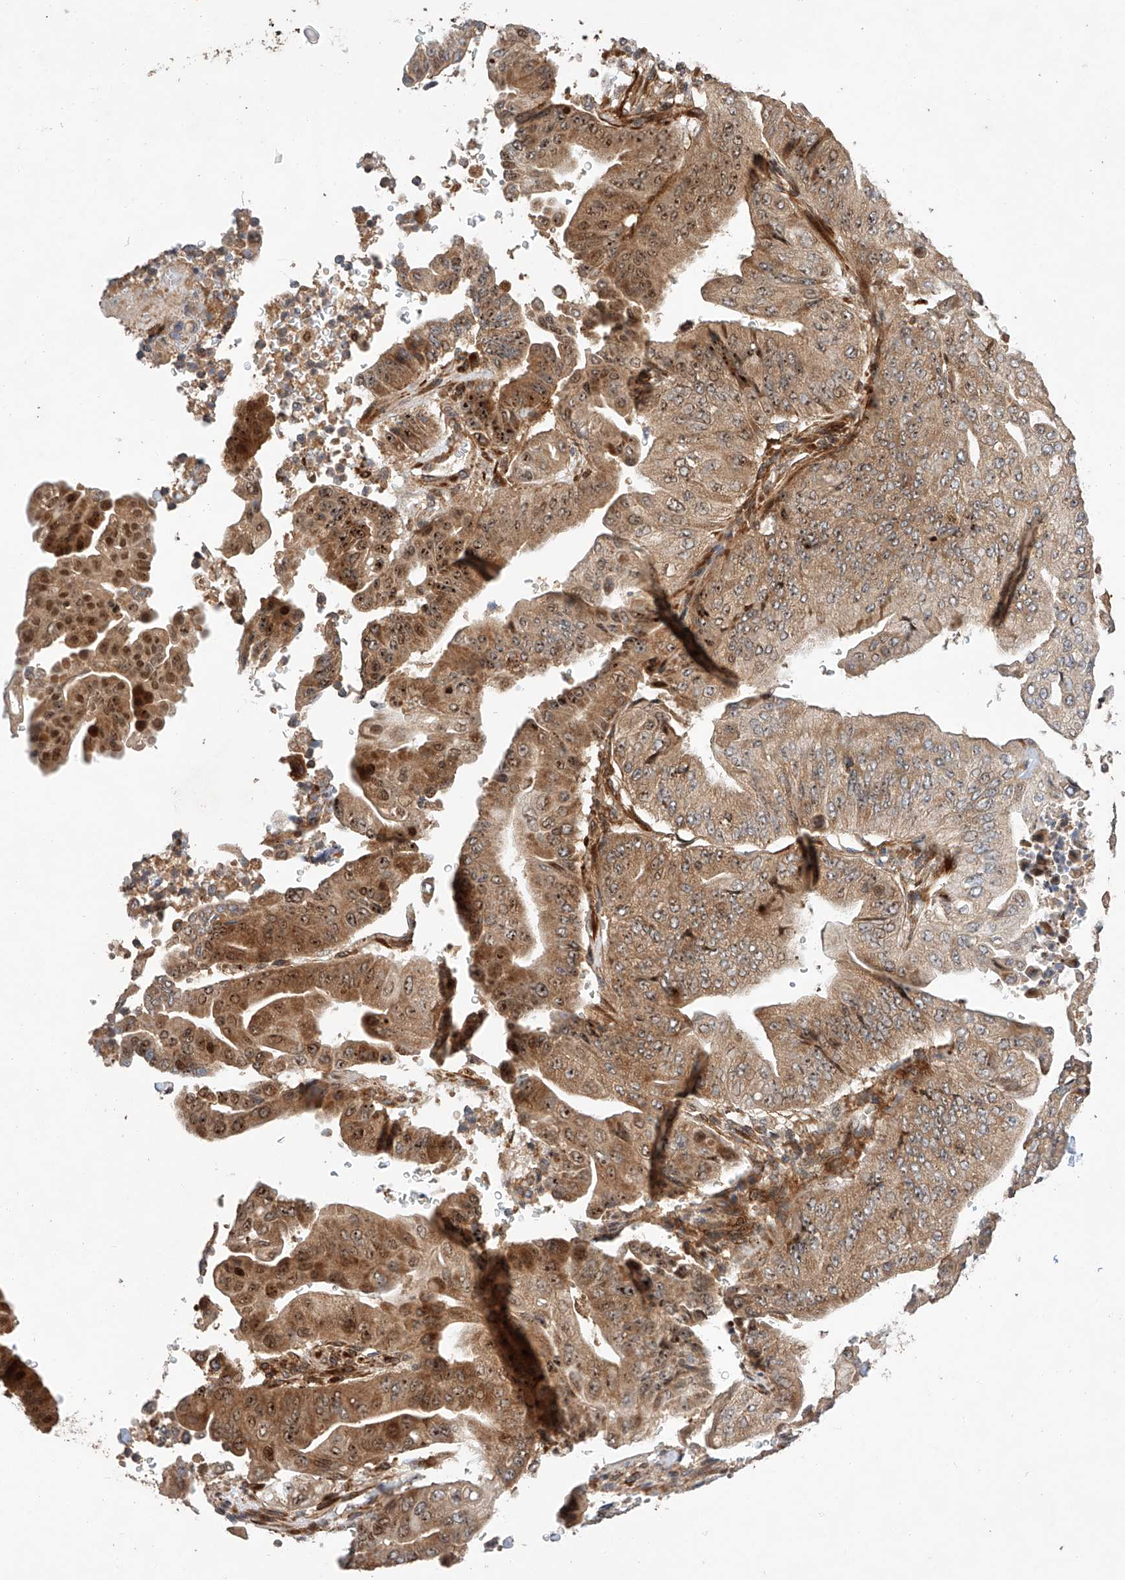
{"staining": {"intensity": "moderate", "quantity": ">75%", "location": "cytoplasmic/membranous,nuclear"}, "tissue": "pancreatic cancer", "cell_type": "Tumor cells", "image_type": "cancer", "snomed": [{"axis": "morphology", "description": "Adenocarcinoma, NOS"}, {"axis": "topography", "description": "Pancreas"}], "caption": "Pancreatic cancer (adenocarcinoma) stained with a protein marker shows moderate staining in tumor cells.", "gene": "RAB23", "patient": {"sex": "female", "age": 77}}